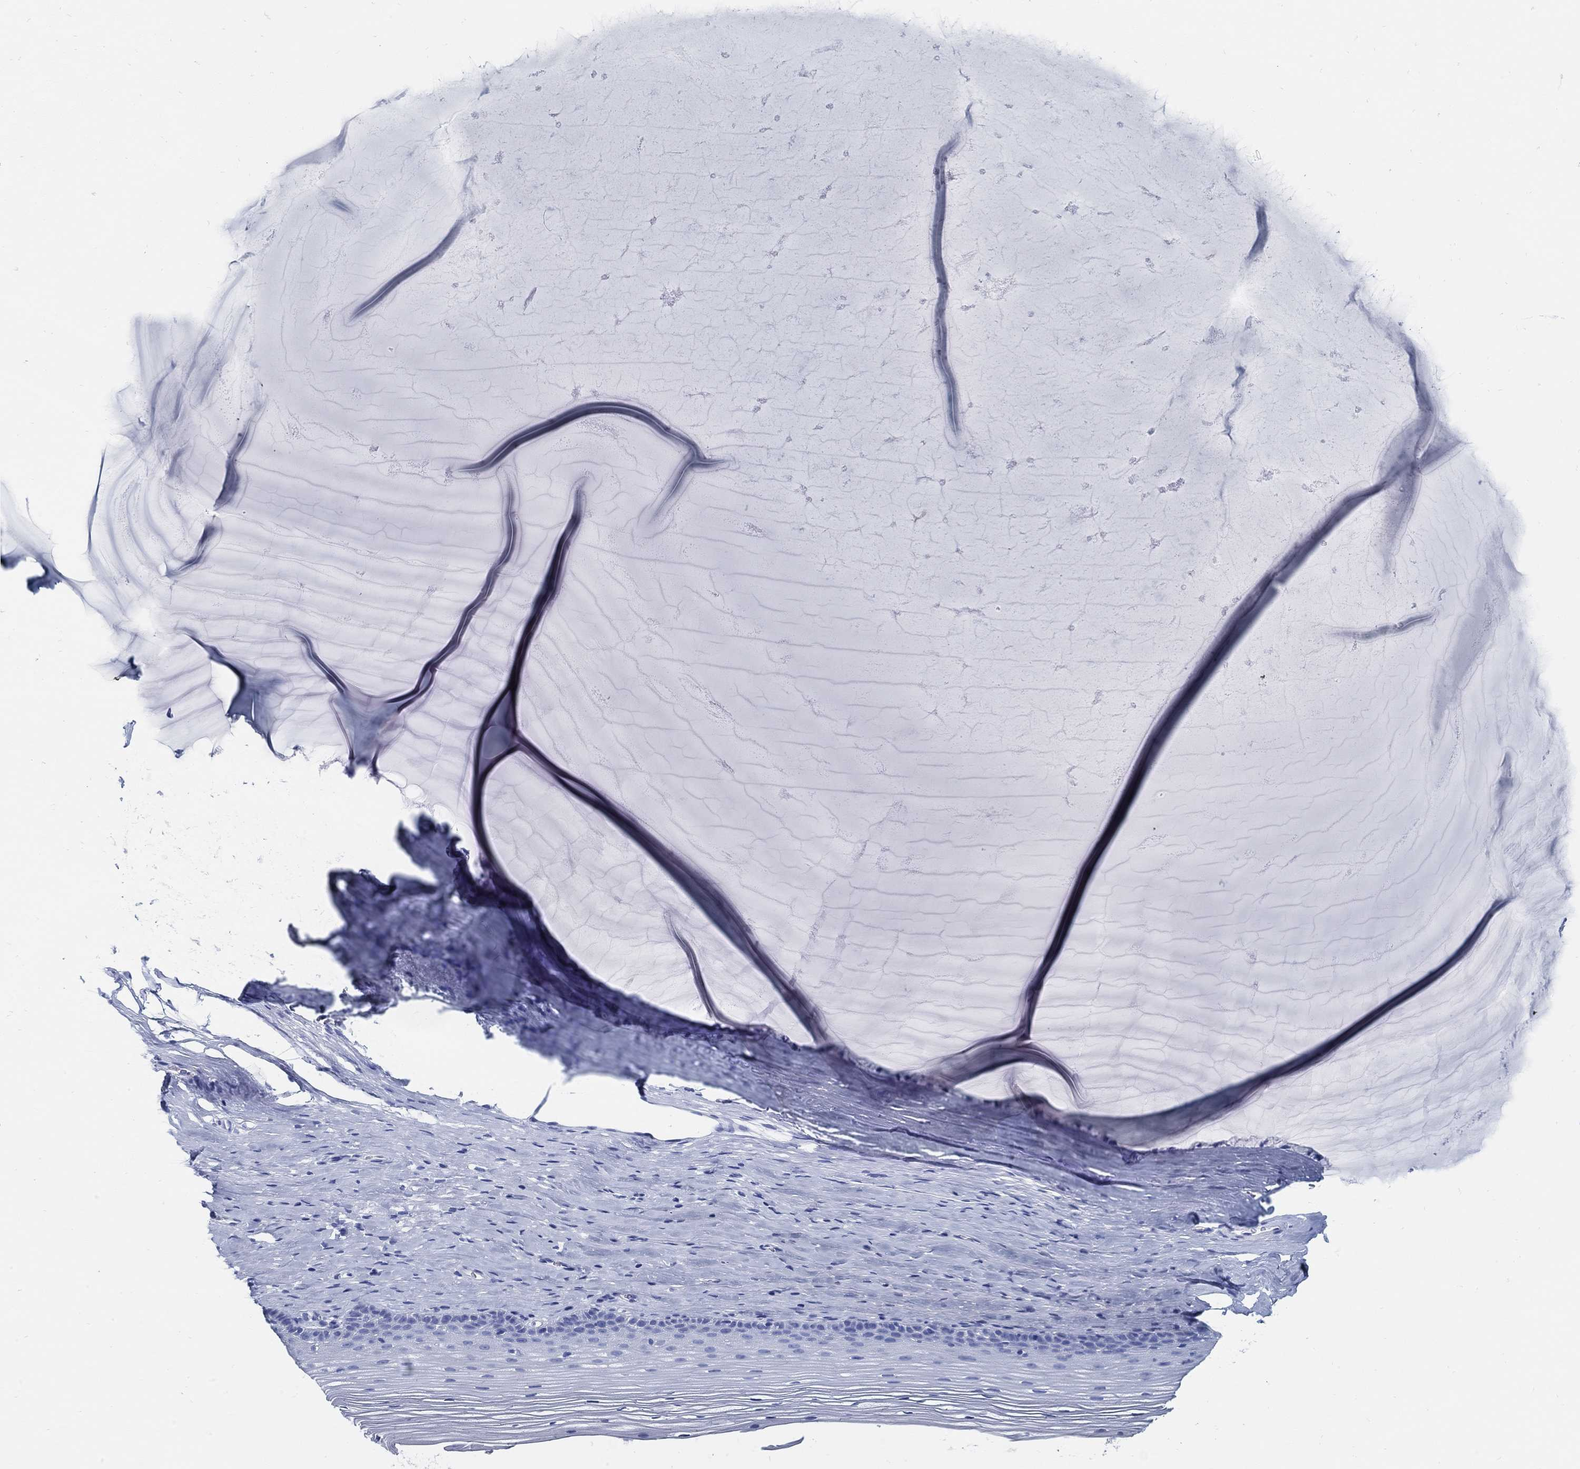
{"staining": {"intensity": "negative", "quantity": "none", "location": "none"}, "tissue": "cervix", "cell_type": "Squamous epithelial cells", "image_type": "normal", "snomed": [{"axis": "morphology", "description": "Normal tissue, NOS"}, {"axis": "topography", "description": "Cervix"}], "caption": "The photomicrograph reveals no significant staining in squamous epithelial cells of cervix. (DAB immunohistochemistry (IHC) visualized using brightfield microscopy, high magnification).", "gene": "SLC45A1", "patient": {"sex": "female", "age": 40}}